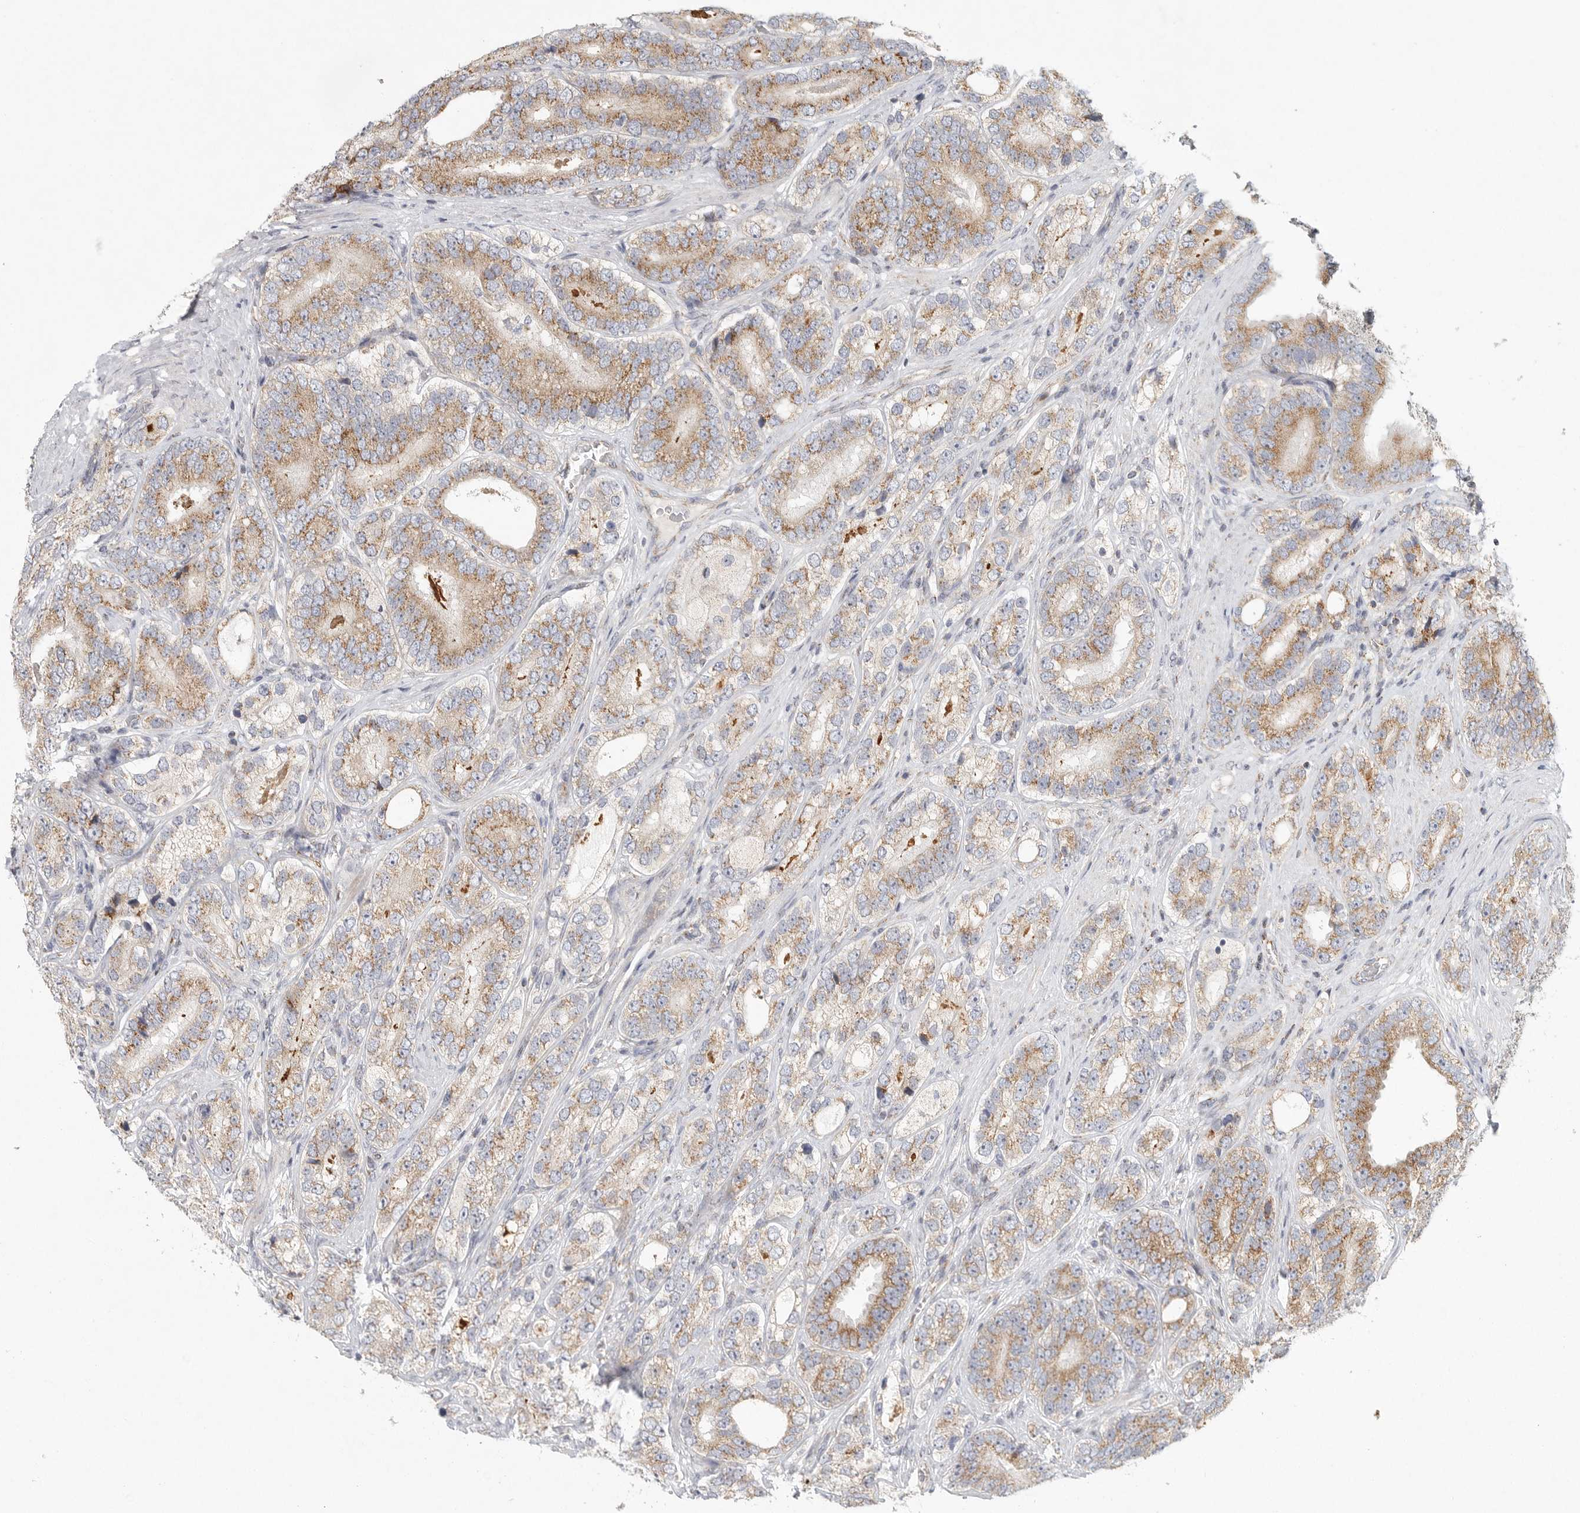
{"staining": {"intensity": "moderate", "quantity": ">75%", "location": "cytoplasmic/membranous"}, "tissue": "prostate cancer", "cell_type": "Tumor cells", "image_type": "cancer", "snomed": [{"axis": "morphology", "description": "Adenocarcinoma, High grade"}, {"axis": "topography", "description": "Prostate"}], "caption": "DAB (3,3'-diaminobenzidine) immunohistochemical staining of human prostate cancer exhibits moderate cytoplasmic/membranous protein staining in approximately >75% of tumor cells.", "gene": "SLC25A26", "patient": {"sex": "male", "age": 56}}